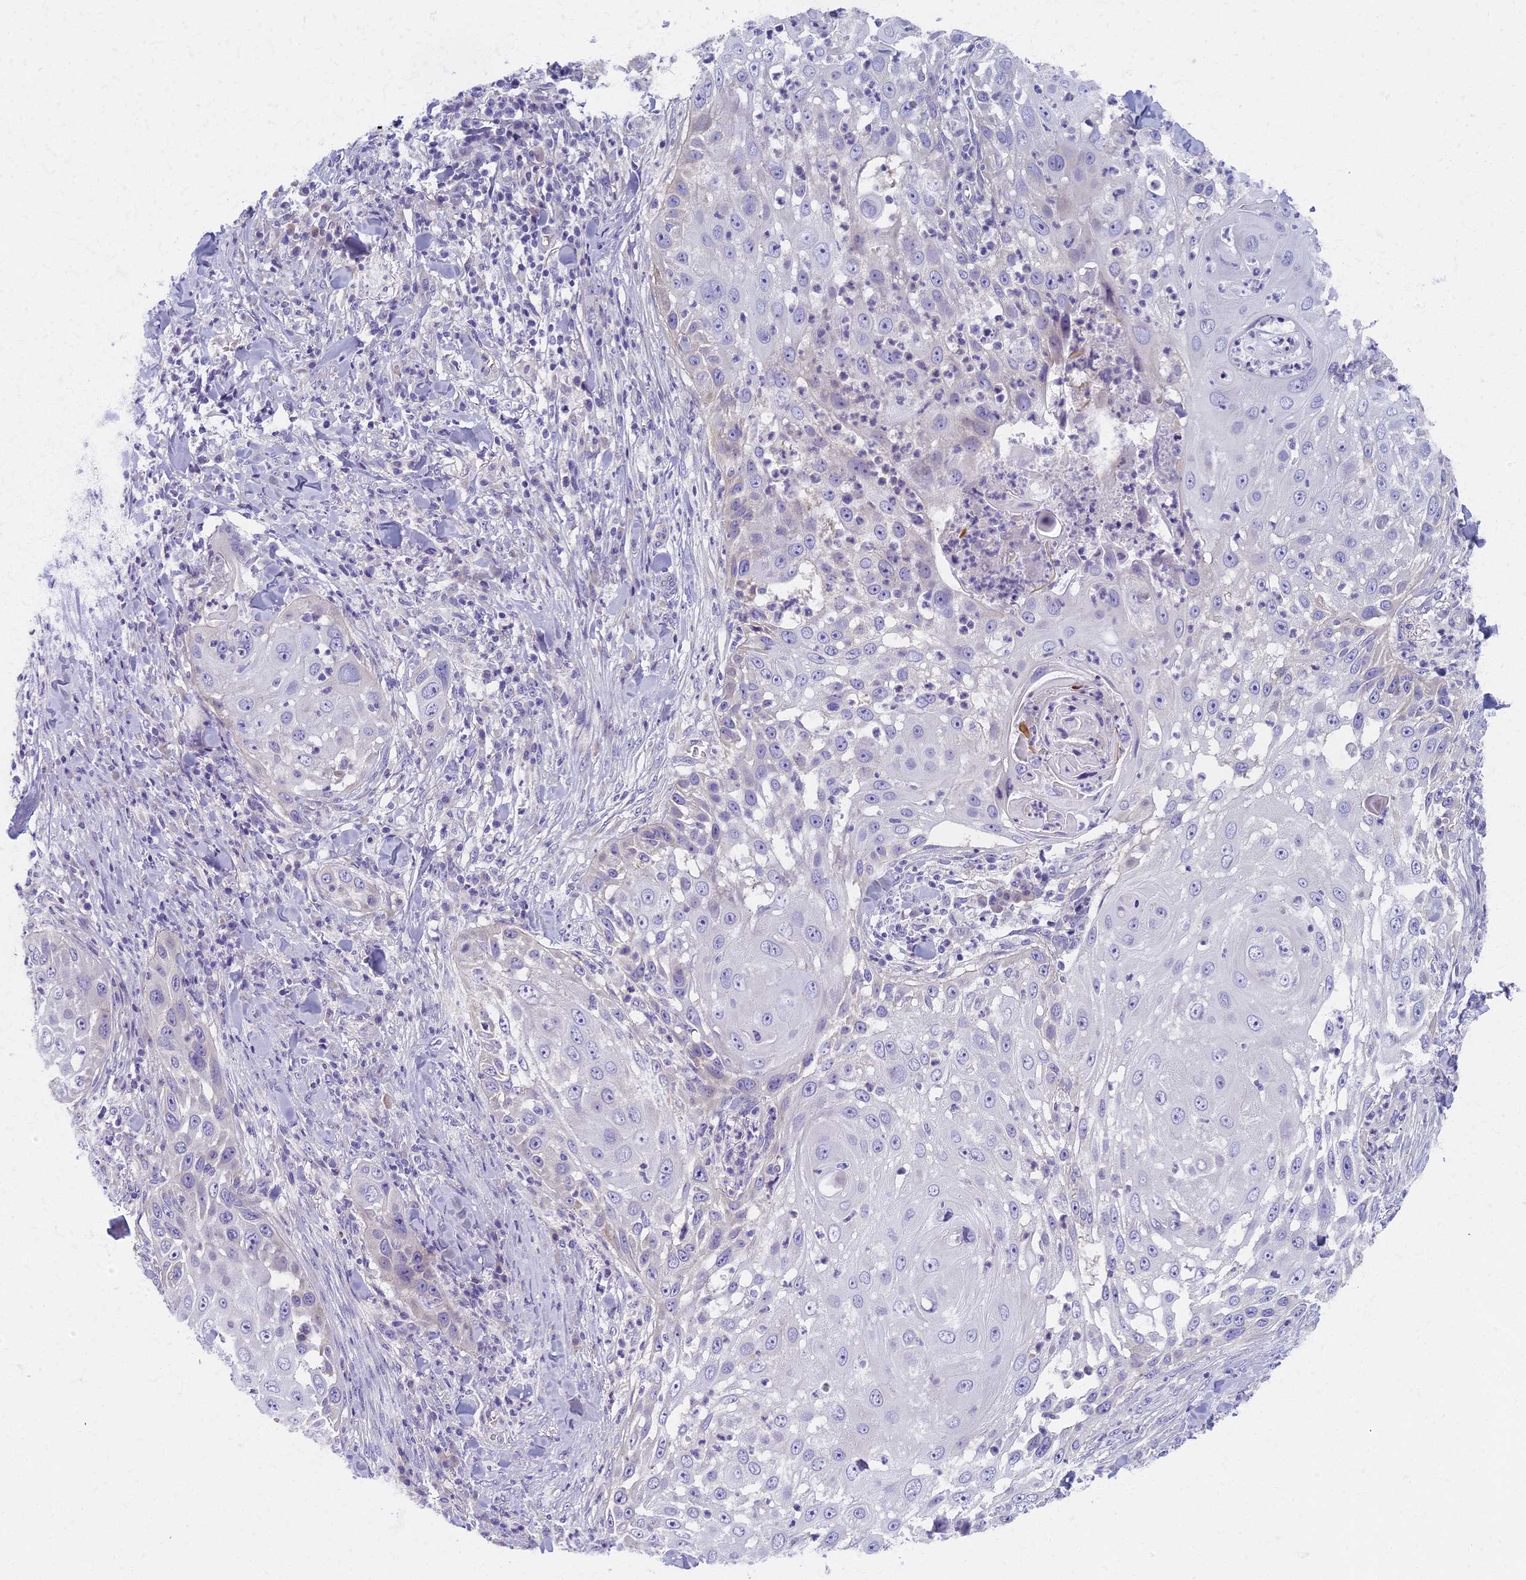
{"staining": {"intensity": "negative", "quantity": "none", "location": "none"}, "tissue": "skin cancer", "cell_type": "Tumor cells", "image_type": "cancer", "snomed": [{"axis": "morphology", "description": "Squamous cell carcinoma, NOS"}, {"axis": "topography", "description": "Skin"}], "caption": "Tumor cells are negative for brown protein staining in squamous cell carcinoma (skin).", "gene": "AP4E1", "patient": {"sex": "female", "age": 44}}